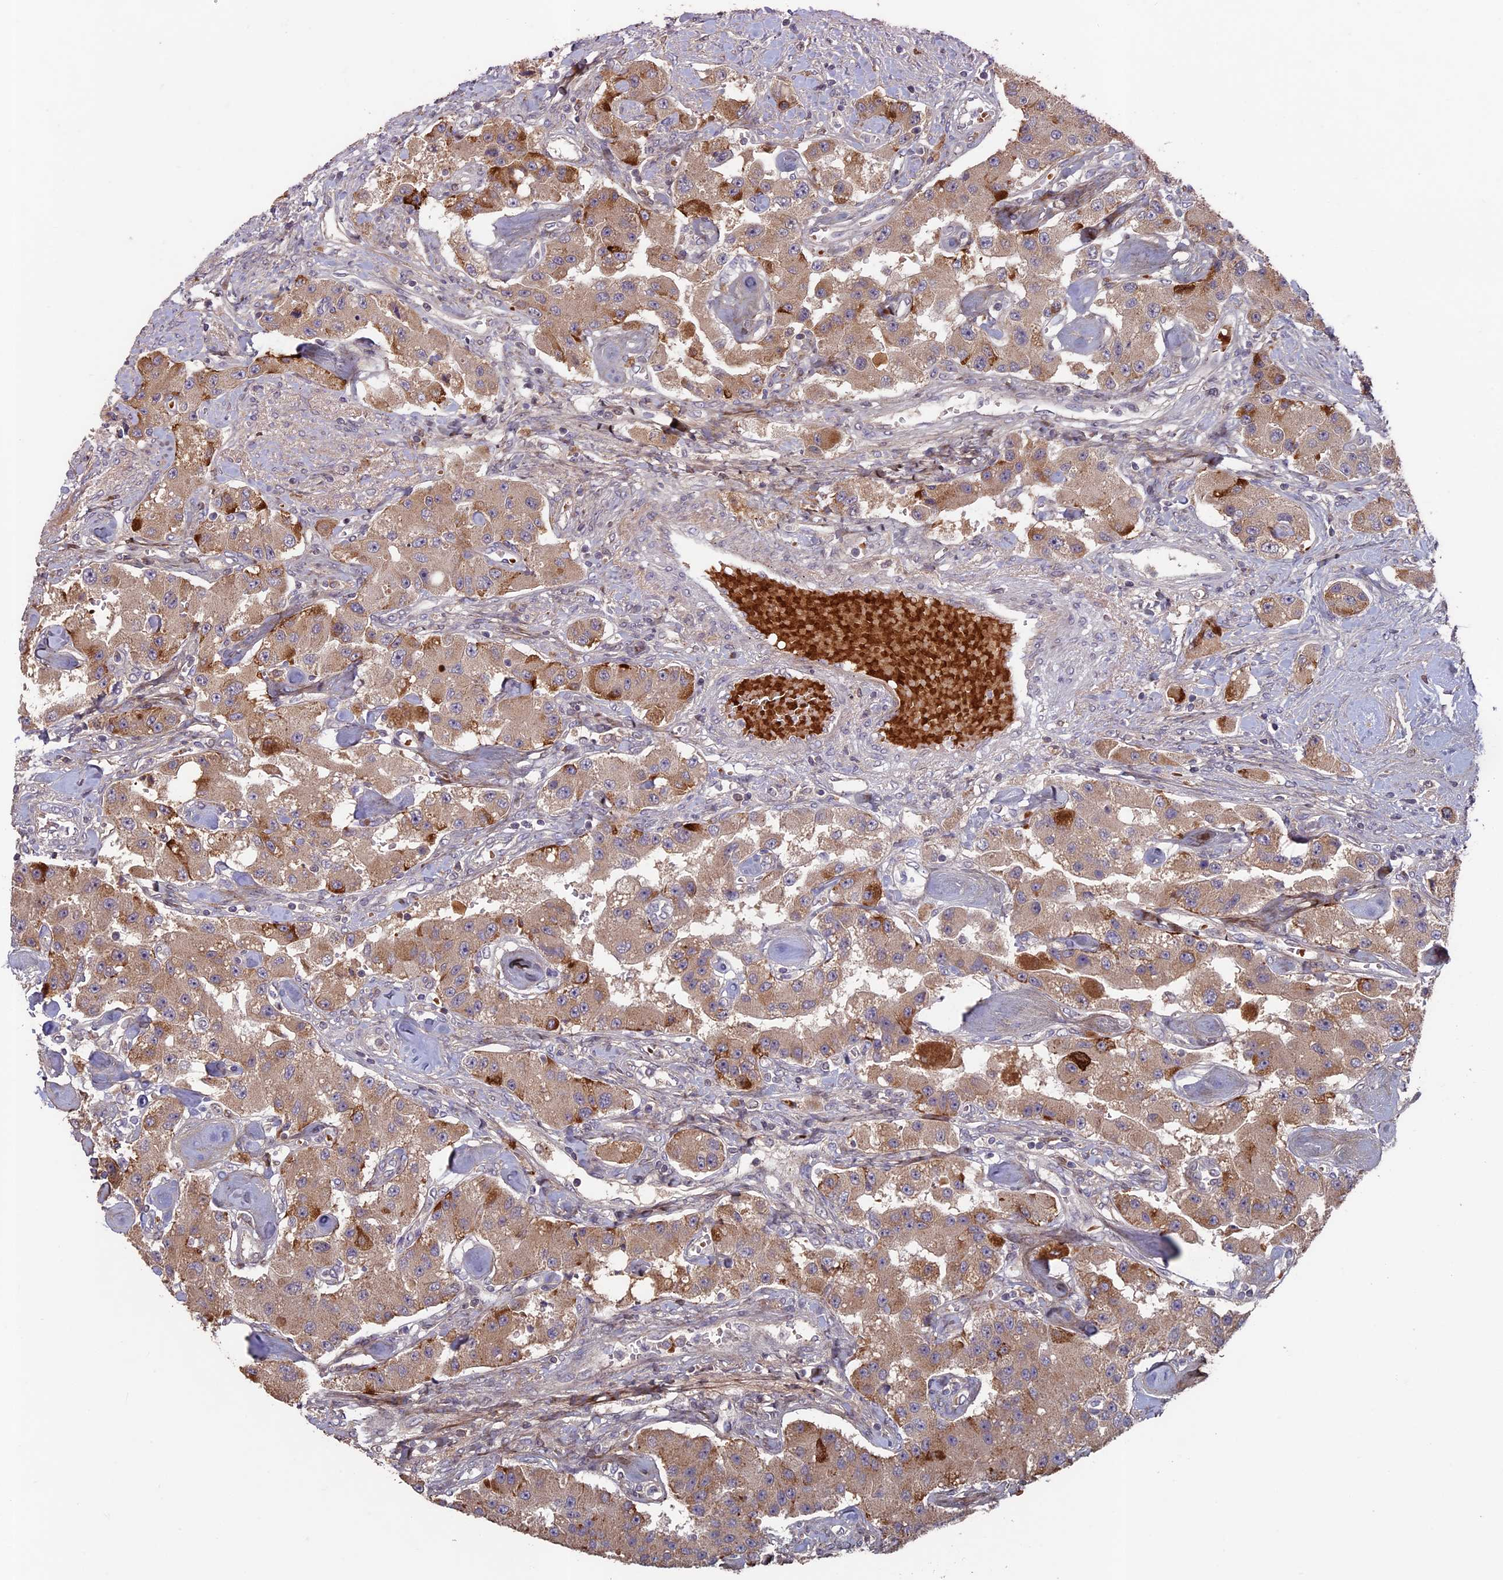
{"staining": {"intensity": "moderate", "quantity": "25%-75%", "location": "cytoplasmic/membranous"}, "tissue": "carcinoid", "cell_type": "Tumor cells", "image_type": "cancer", "snomed": [{"axis": "morphology", "description": "Carcinoid, malignant, NOS"}, {"axis": "topography", "description": "Pancreas"}], "caption": "Protein expression analysis of carcinoid demonstrates moderate cytoplasmic/membranous staining in approximately 25%-75% of tumor cells.", "gene": "RCCD1", "patient": {"sex": "male", "age": 41}}